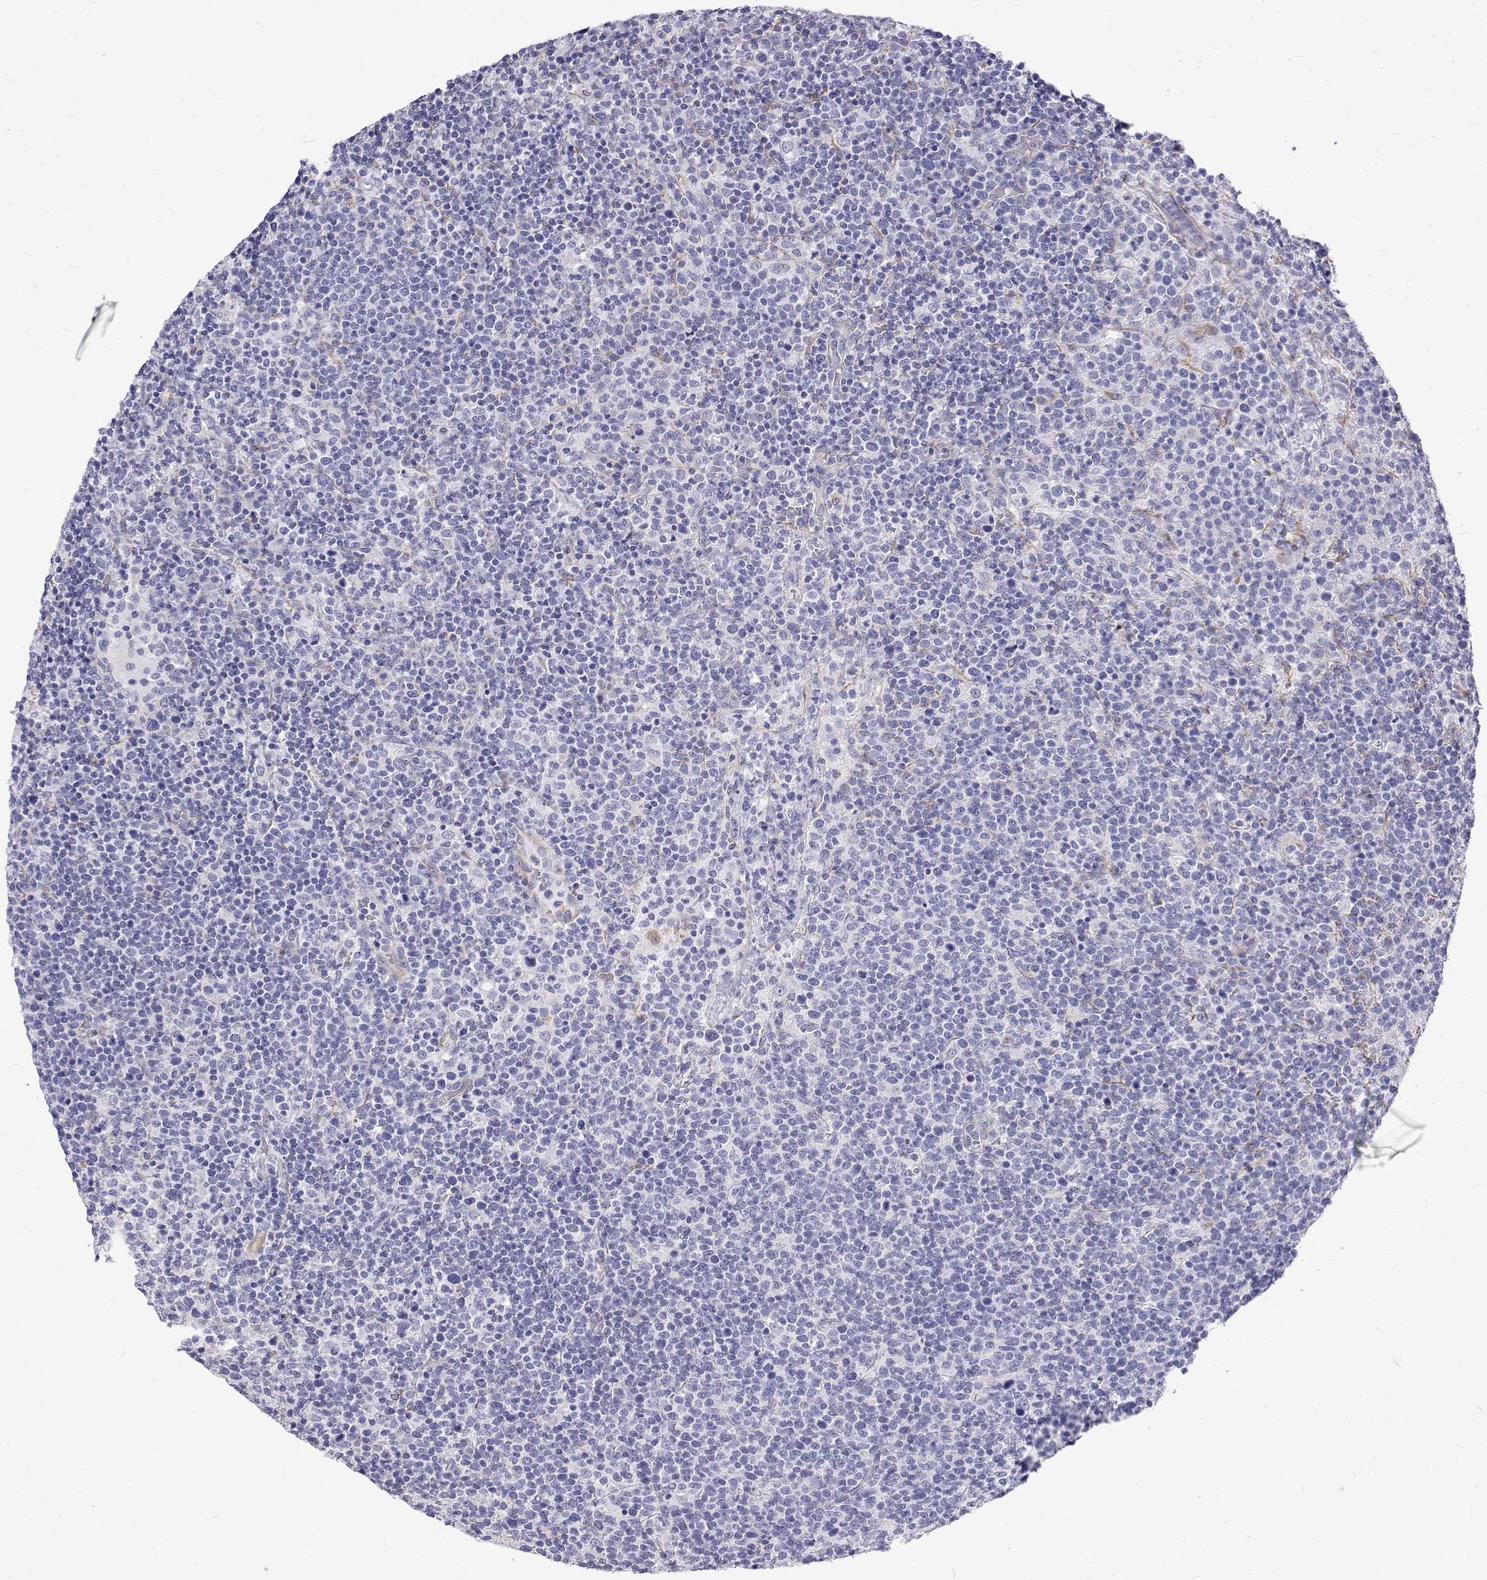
{"staining": {"intensity": "negative", "quantity": "none", "location": "none"}, "tissue": "lymphoma", "cell_type": "Tumor cells", "image_type": "cancer", "snomed": [{"axis": "morphology", "description": "Malignant lymphoma, non-Hodgkin's type, High grade"}, {"axis": "topography", "description": "Lymph node"}], "caption": "IHC of lymphoma displays no staining in tumor cells.", "gene": "OPRPN", "patient": {"sex": "male", "age": 61}}